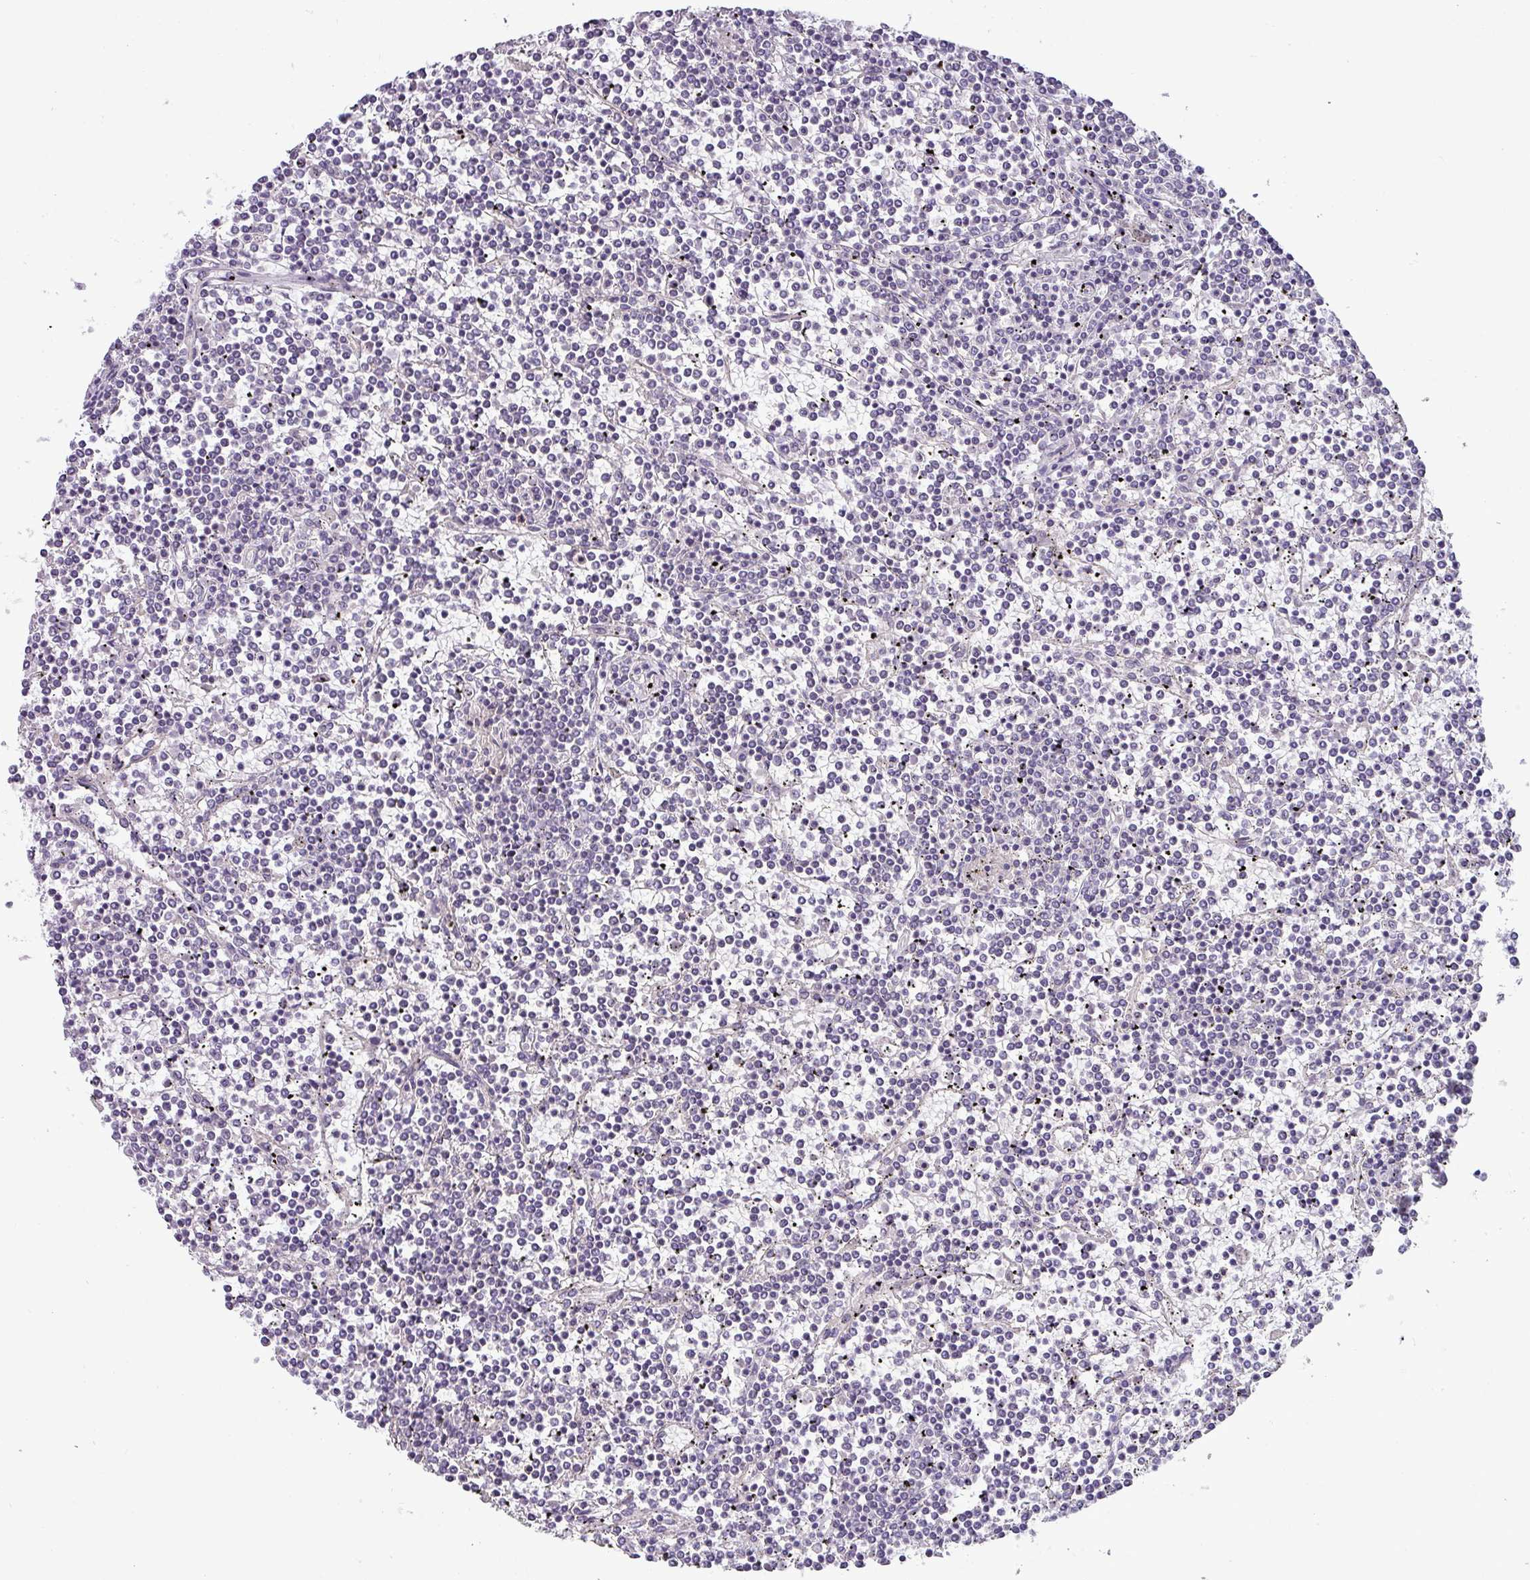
{"staining": {"intensity": "negative", "quantity": "none", "location": "none"}, "tissue": "lymphoma", "cell_type": "Tumor cells", "image_type": "cancer", "snomed": [{"axis": "morphology", "description": "Malignant lymphoma, non-Hodgkin's type, Low grade"}, {"axis": "topography", "description": "Spleen"}], "caption": "A photomicrograph of malignant lymphoma, non-Hodgkin's type (low-grade) stained for a protein displays no brown staining in tumor cells.", "gene": "HBEGF", "patient": {"sex": "female", "age": 19}}